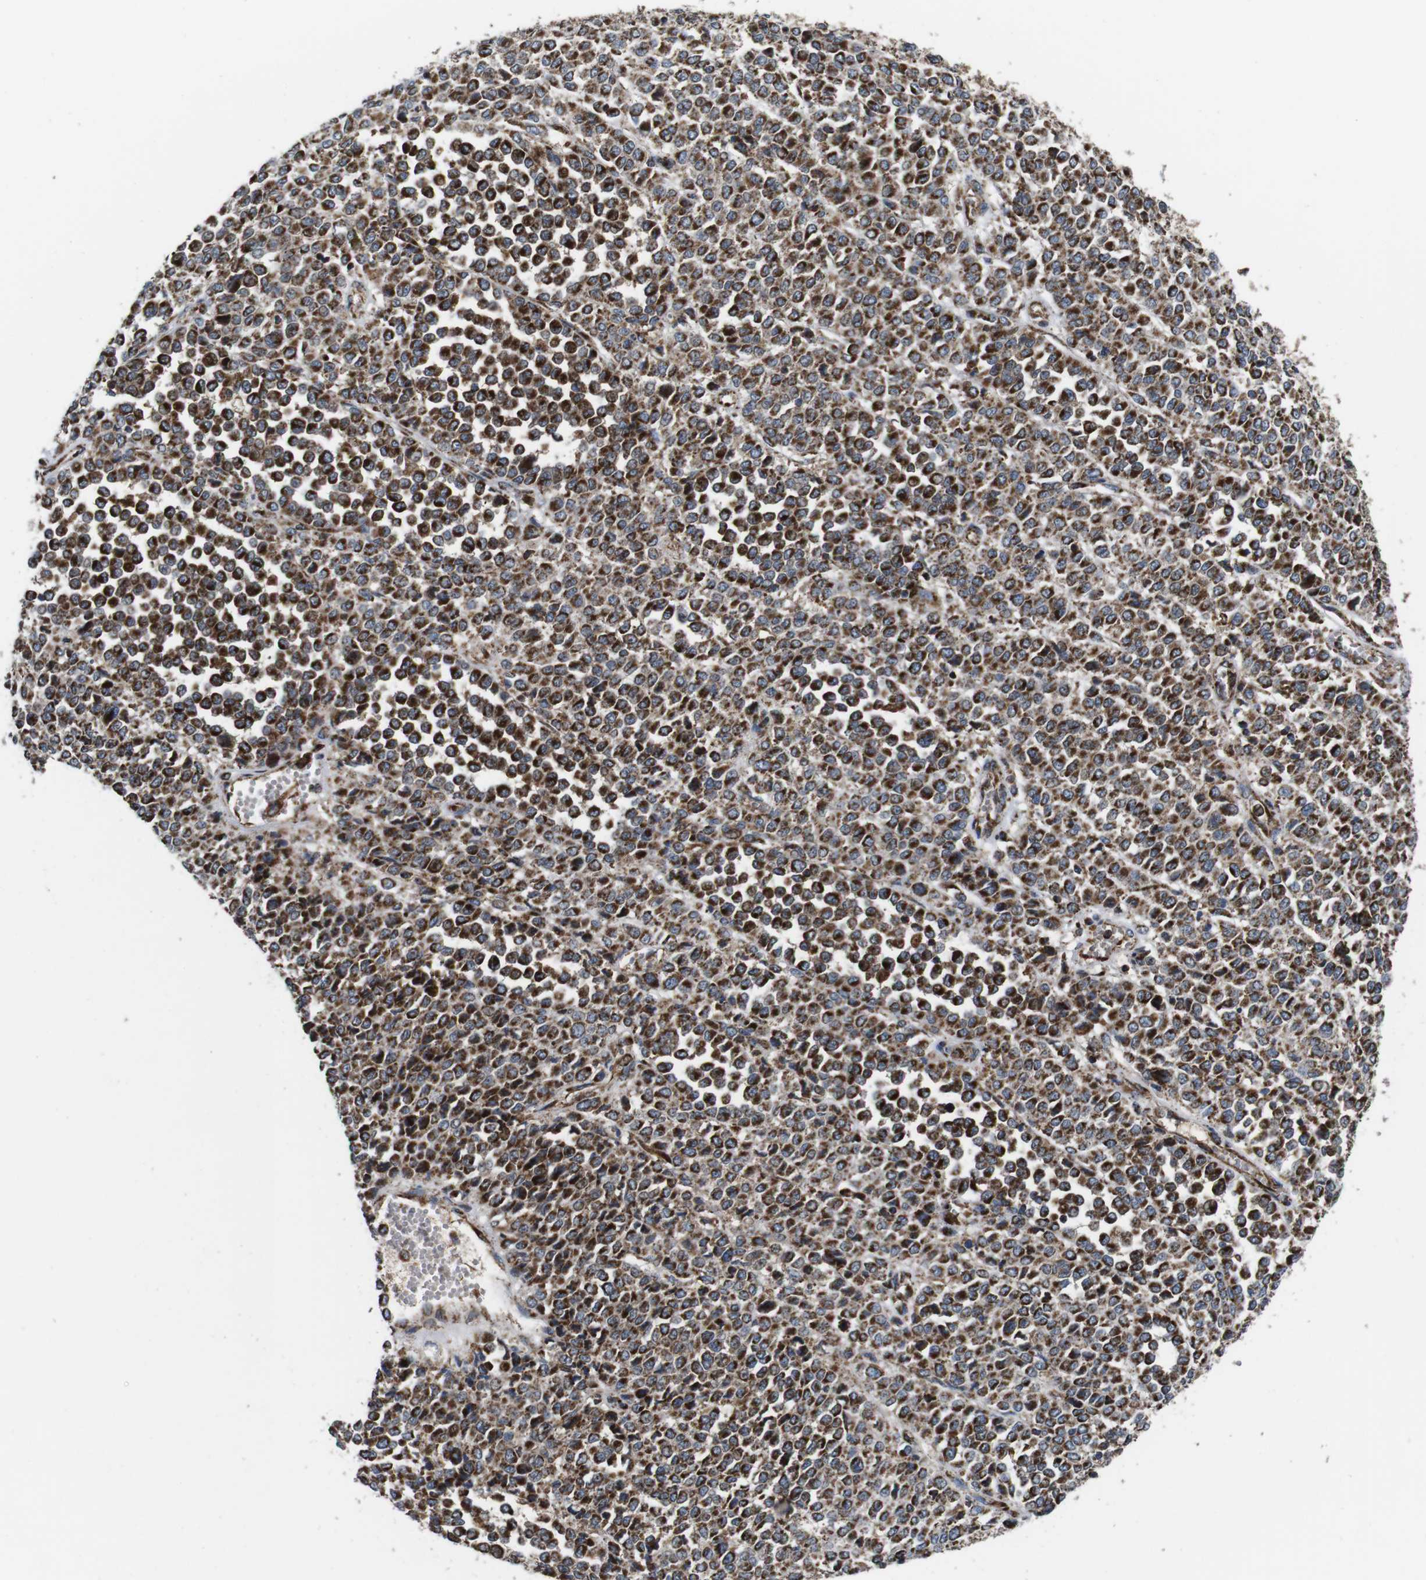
{"staining": {"intensity": "strong", "quantity": ">75%", "location": "cytoplasmic/membranous"}, "tissue": "melanoma", "cell_type": "Tumor cells", "image_type": "cancer", "snomed": [{"axis": "morphology", "description": "Malignant melanoma, Metastatic site"}, {"axis": "topography", "description": "Pancreas"}], "caption": "Protein staining by immunohistochemistry (IHC) shows strong cytoplasmic/membranous expression in about >75% of tumor cells in malignant melanoma (metastatic site).", "gene": "HK1", "patient": {"sex": "female", "age": 30}}